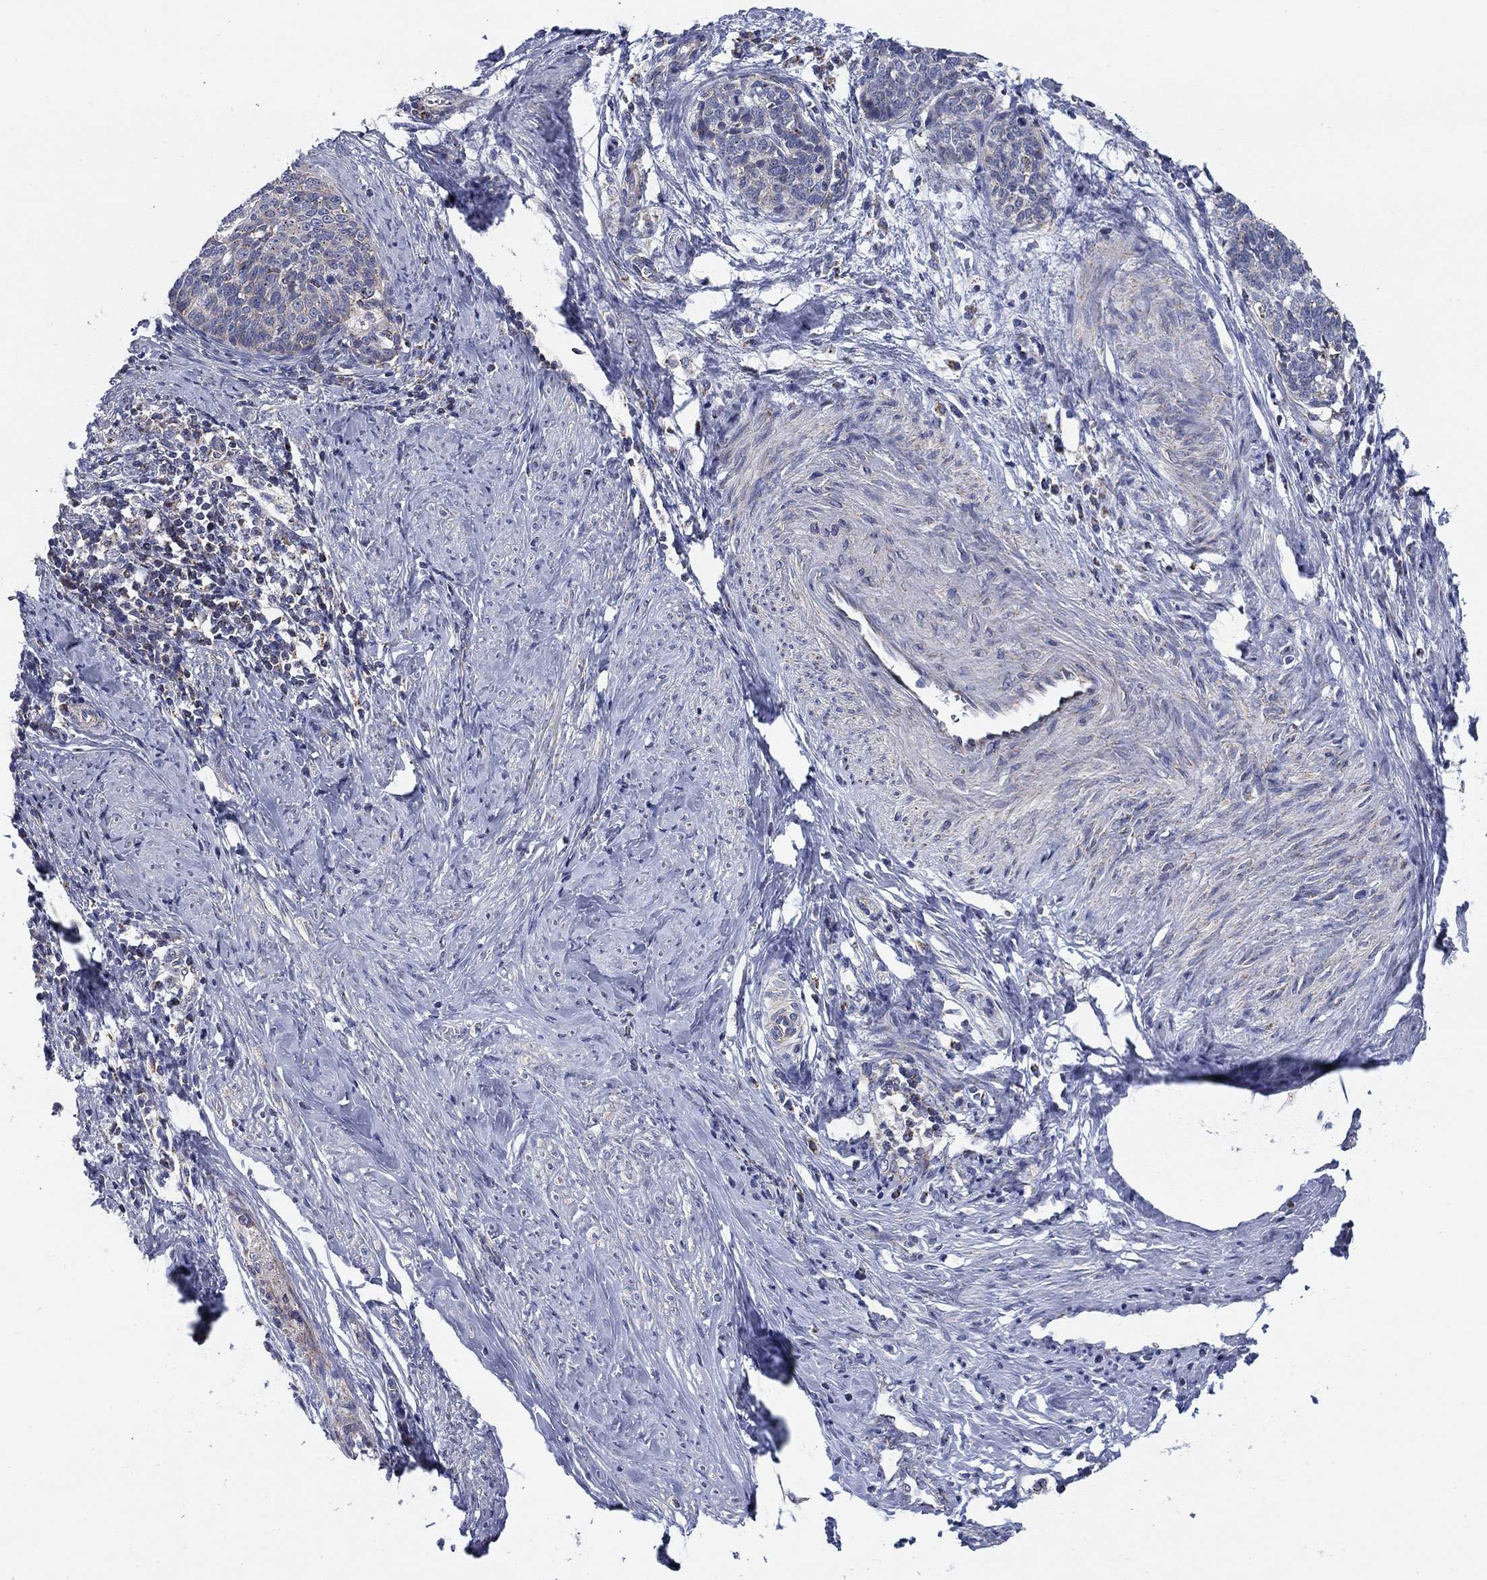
{"staining": {"intensity": "negative", "quantity": "none", "location": "none"}, "tissue": "cervical cancer", "cell_type": "Tumor cells", "image_type": "cancer", "snomed": [{"axis": "morphology", "description": "Normal tissue, NOS"}, {"axis": "morphology", "description": "Squamous cell carcinoma, NOS"}, {"axis": "topography", "description": "Cervix"}], "caption": "This micrograph is of cervical squamous cell carcinoma stained with IHC to label a protein in brown with the nuclei are counter-stained blue. There is no staining in tumor cells.", "gene": "NACAD", "patient": {"sex": "female", "age": 39}}